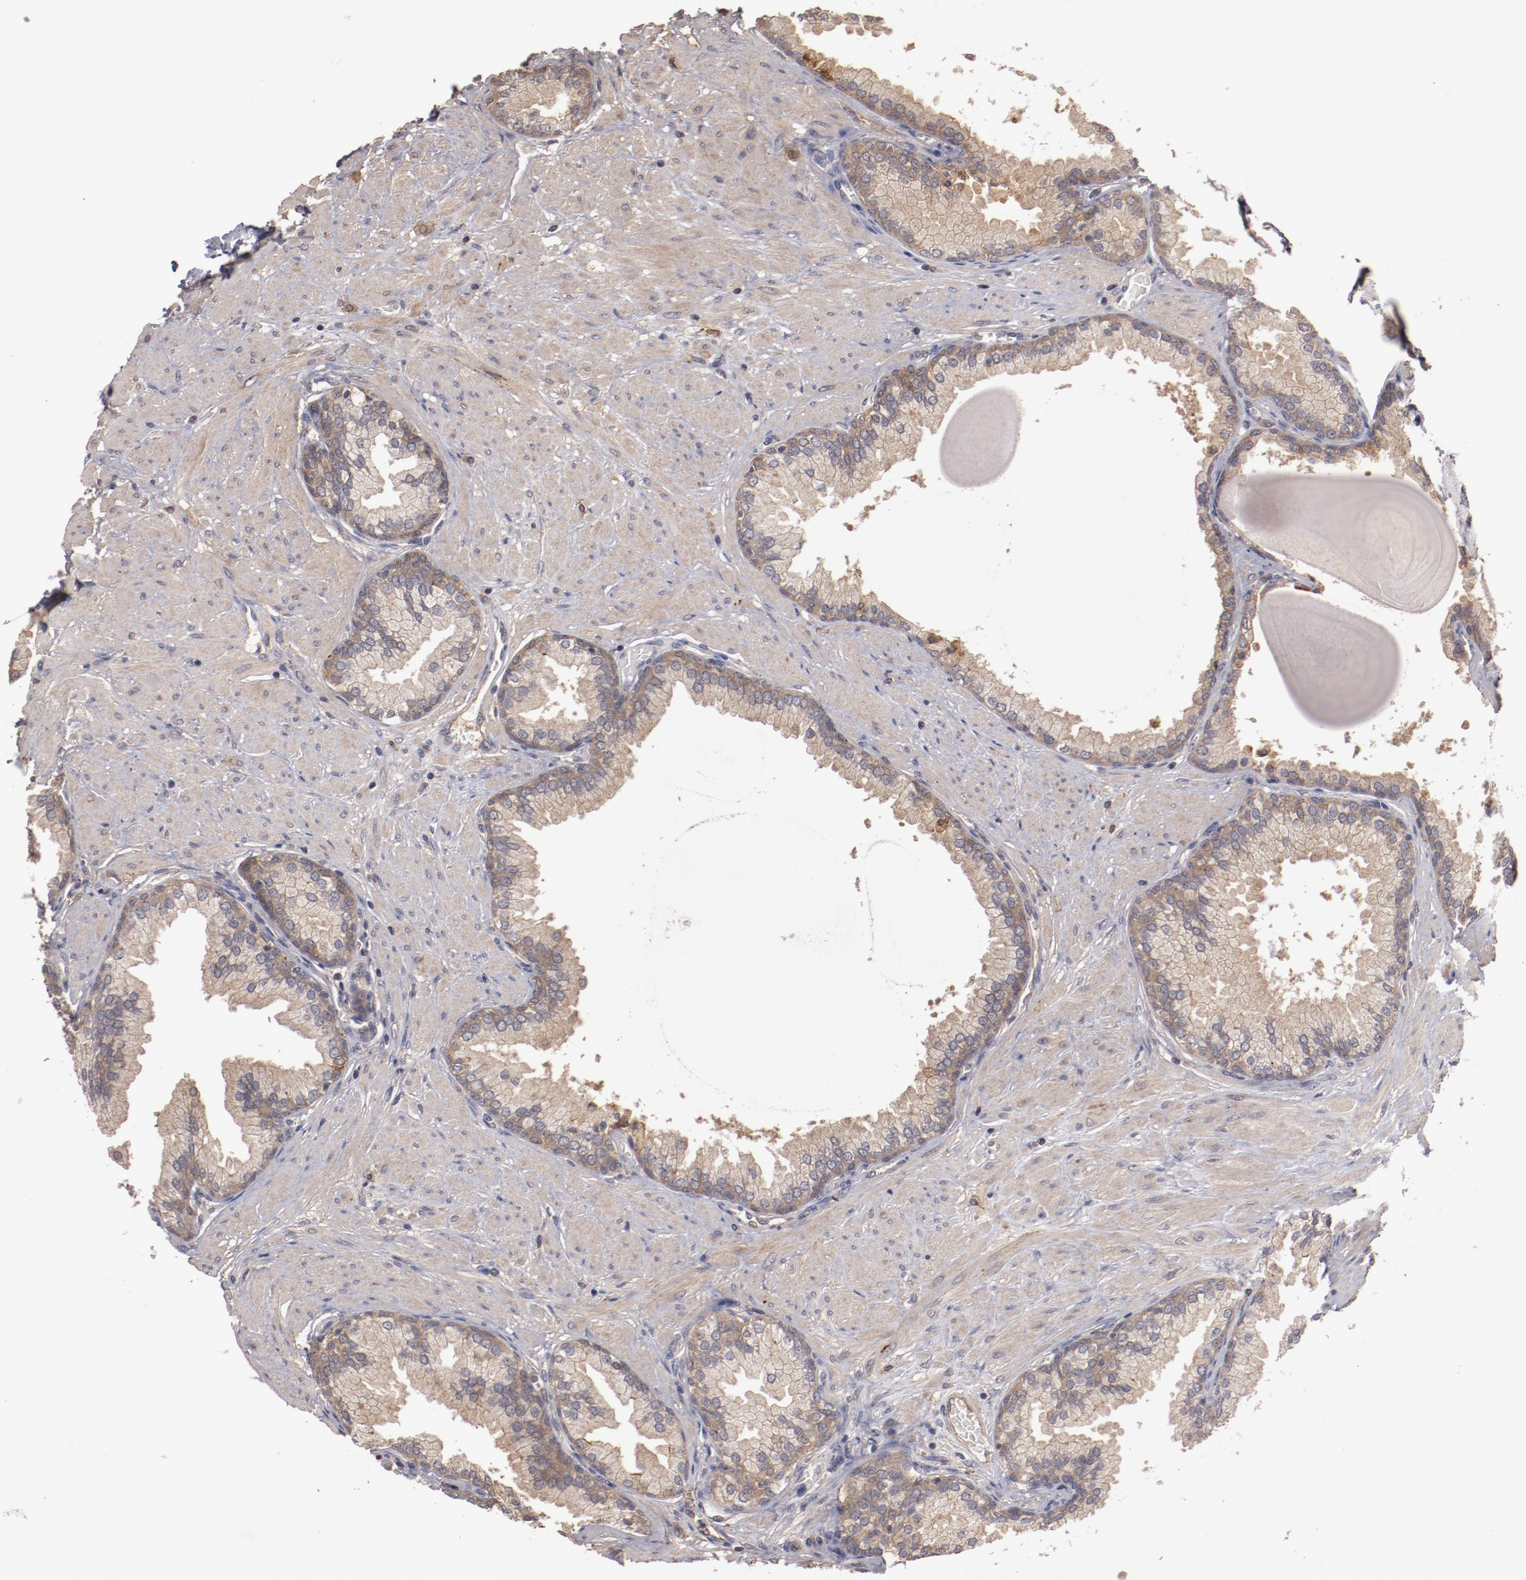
{"staining": {"intensity": "moderate", "quantity": ">75%", "location": "cytoplasmic/membranous"}, "tissue": "prostate", "cell_type": "Glandular cells", "image_type": "normal", "snomed": [{"axis": "morphology", "description": "Normal tissue, NOS"}, {"axis": "topography", "description": "Prostate"}], "caption": "Prostate was stained to show a protein in brown. There is medium levels of moderate cytoplasmic/membranous staining in about >75% of glandular cells. (brown staining indicates protein expression, while blue staining denotes nuclei).", "gene": "LRRC75B", "patient": {"sex": "male", "age": 51}}